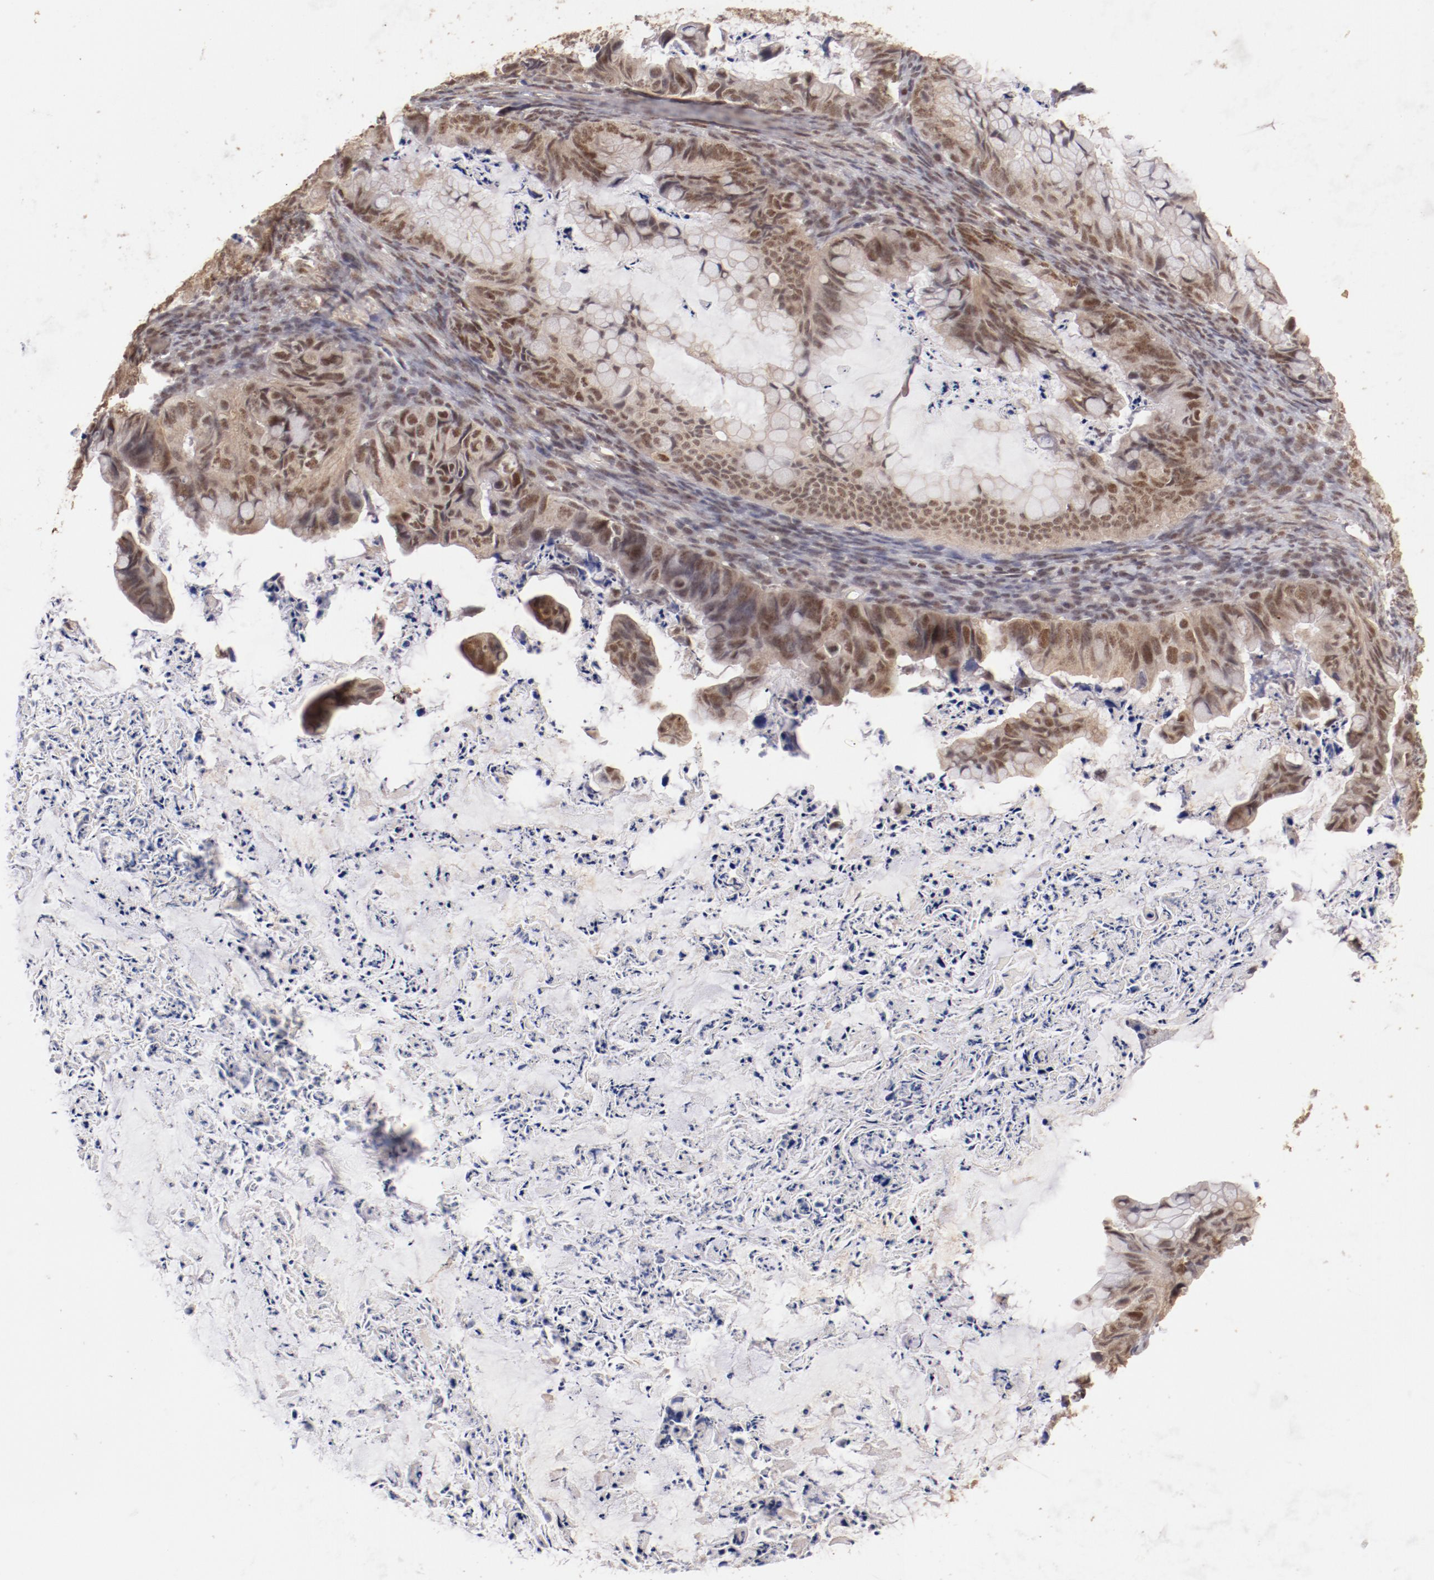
{"staining": {"intensity": "moderate", "quantity": ">75%", "location": "cytoplasmic/membranous,nuclear"}, "tissue": "ovarian cancer", "cell_type": "Tumor cells", "image_type": "cancer", "snomed": [{"axis": "morphology", "description": "Cystadenocarcinoma, mucinous, NOS"}, {"axis": "topography", "description": "Ovary"}], "caption": "Protein expression analysis of human ovarian mucinous cystadenocarcinoma reveals moderate cytoplasmic/membranous and nuclear expression in approximately >75% of tumor cells. (DAB (3,3'-diaminobenzidine) IHC, brown staining for protein, blue staining for nuclei).", "gene": "CLOCK", "patient": {"sex": "female", "age": 36}}